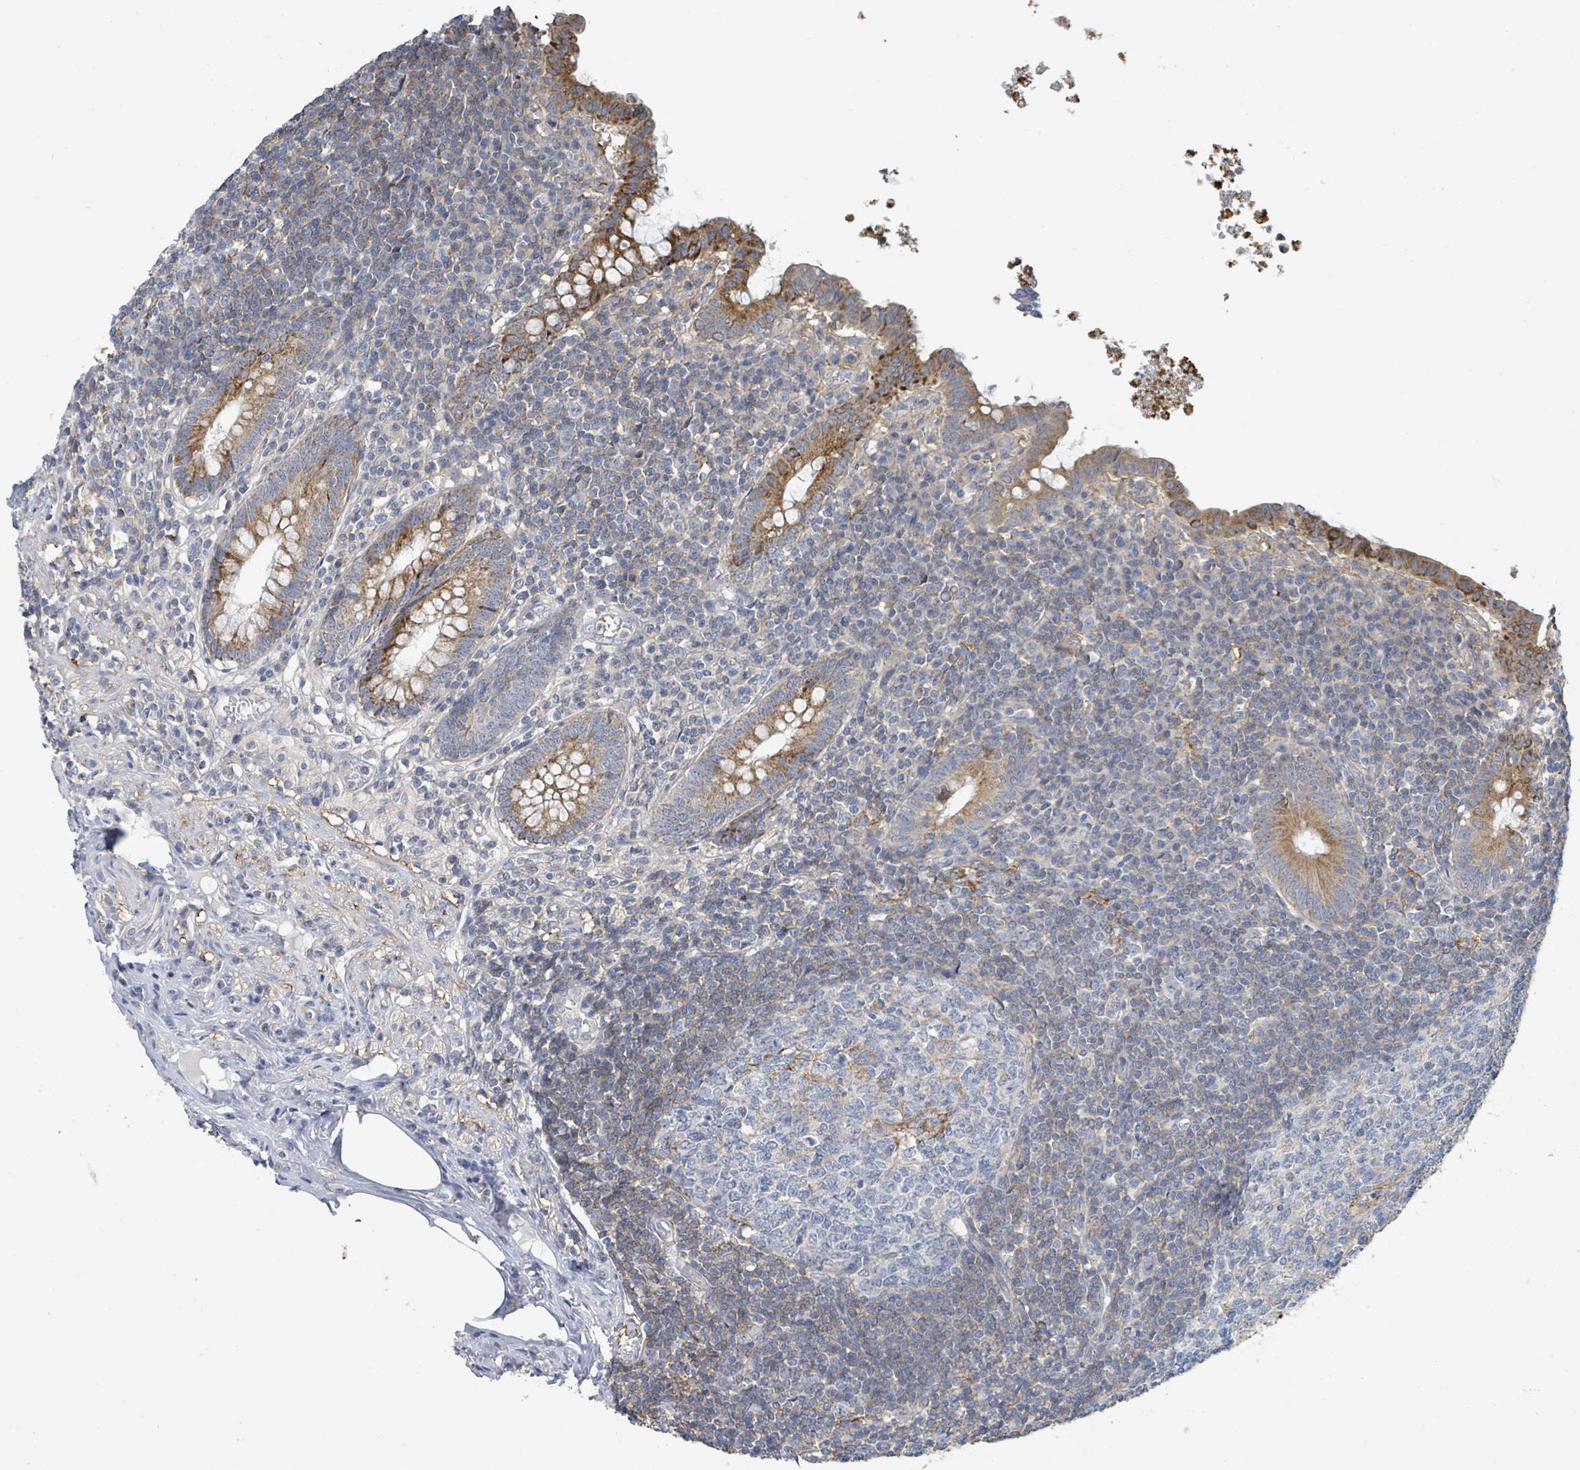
{"staining": {"intensity": "strong", "quantity": "25%-75%", "location": "cytoplasmic/membranous"}, "tissue": "appendix", "cell_type": "Glandular cells", "image_type": "normal", "snomed": [{"axis": "morphology", "description": "Normal tissue, NOS"}, {"axis": "topography", "description": "Appendix"}], "caption": "Normal appendix was stained to show a protein in brown. There is high levels of strong cytoplasmic/membranous positivity in approximately 25%-75% of glandular cells. (brown staining indicates protein expression, while blue staining denotes nuclei).", "gene": "LRRC42", "patient": {"sex": "male", "age": 83}}